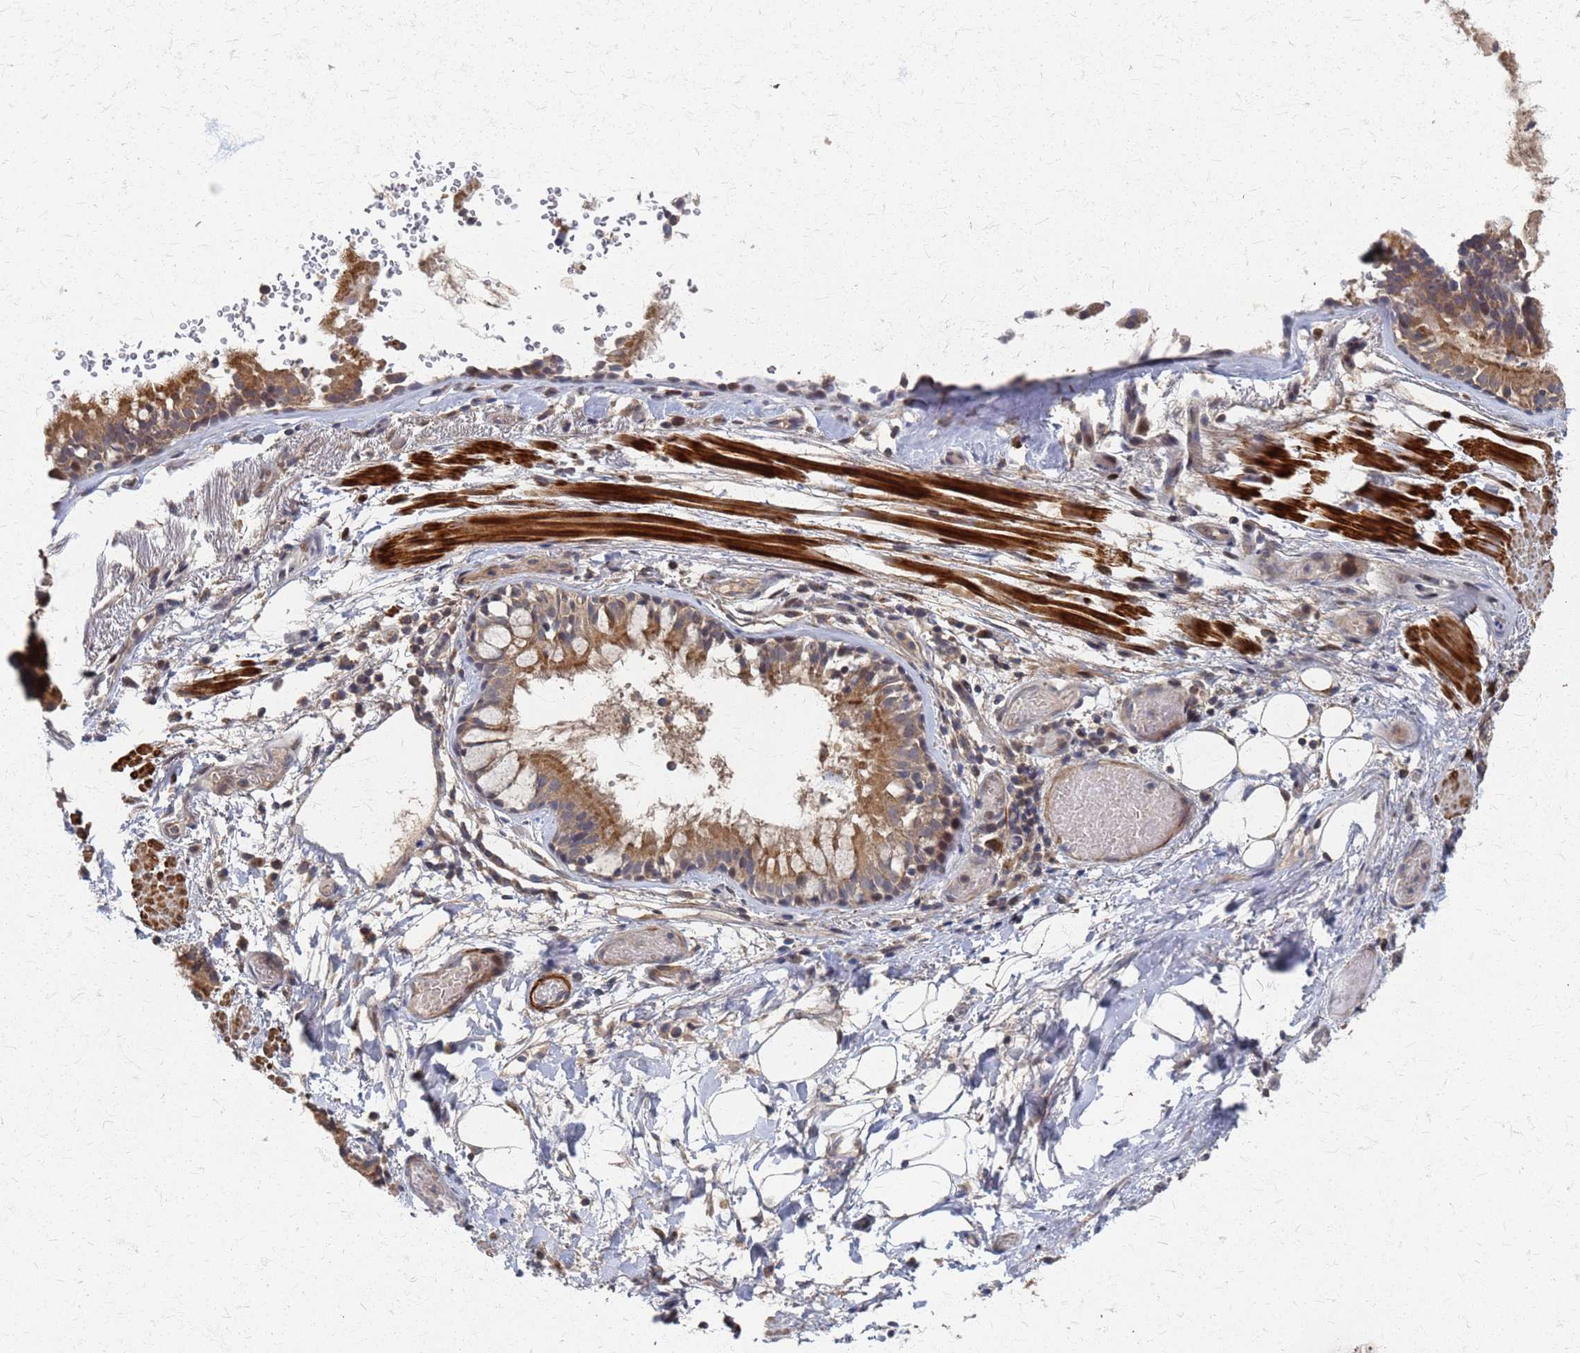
{"staining": {"intensity": "moderate", "quantity": "25%-75%", "location": "cytoplasmic/membranous"}, "tissue": "adipose tissue", "cell_type": "Adipocytes", "image_type": "normal", "snomed": [{"axis": "morphology", "description": "Normal tissue, NOS"}, {"axis": "topography", "description": "Lymph node"}, {"axis": "topography", "description": "Cartilage tissue"}, {"axis": "topography", "description": "Bronchus"}], "caption": "Moderate cytoplasmic/membranous positivity for a protein is present in approximately 25%-75% of adipocytes of unremarkable adipose tissue using immunohistochemistry.", "gene": "ATPAF1", "patient": {"sex": "male", "age": 63}}